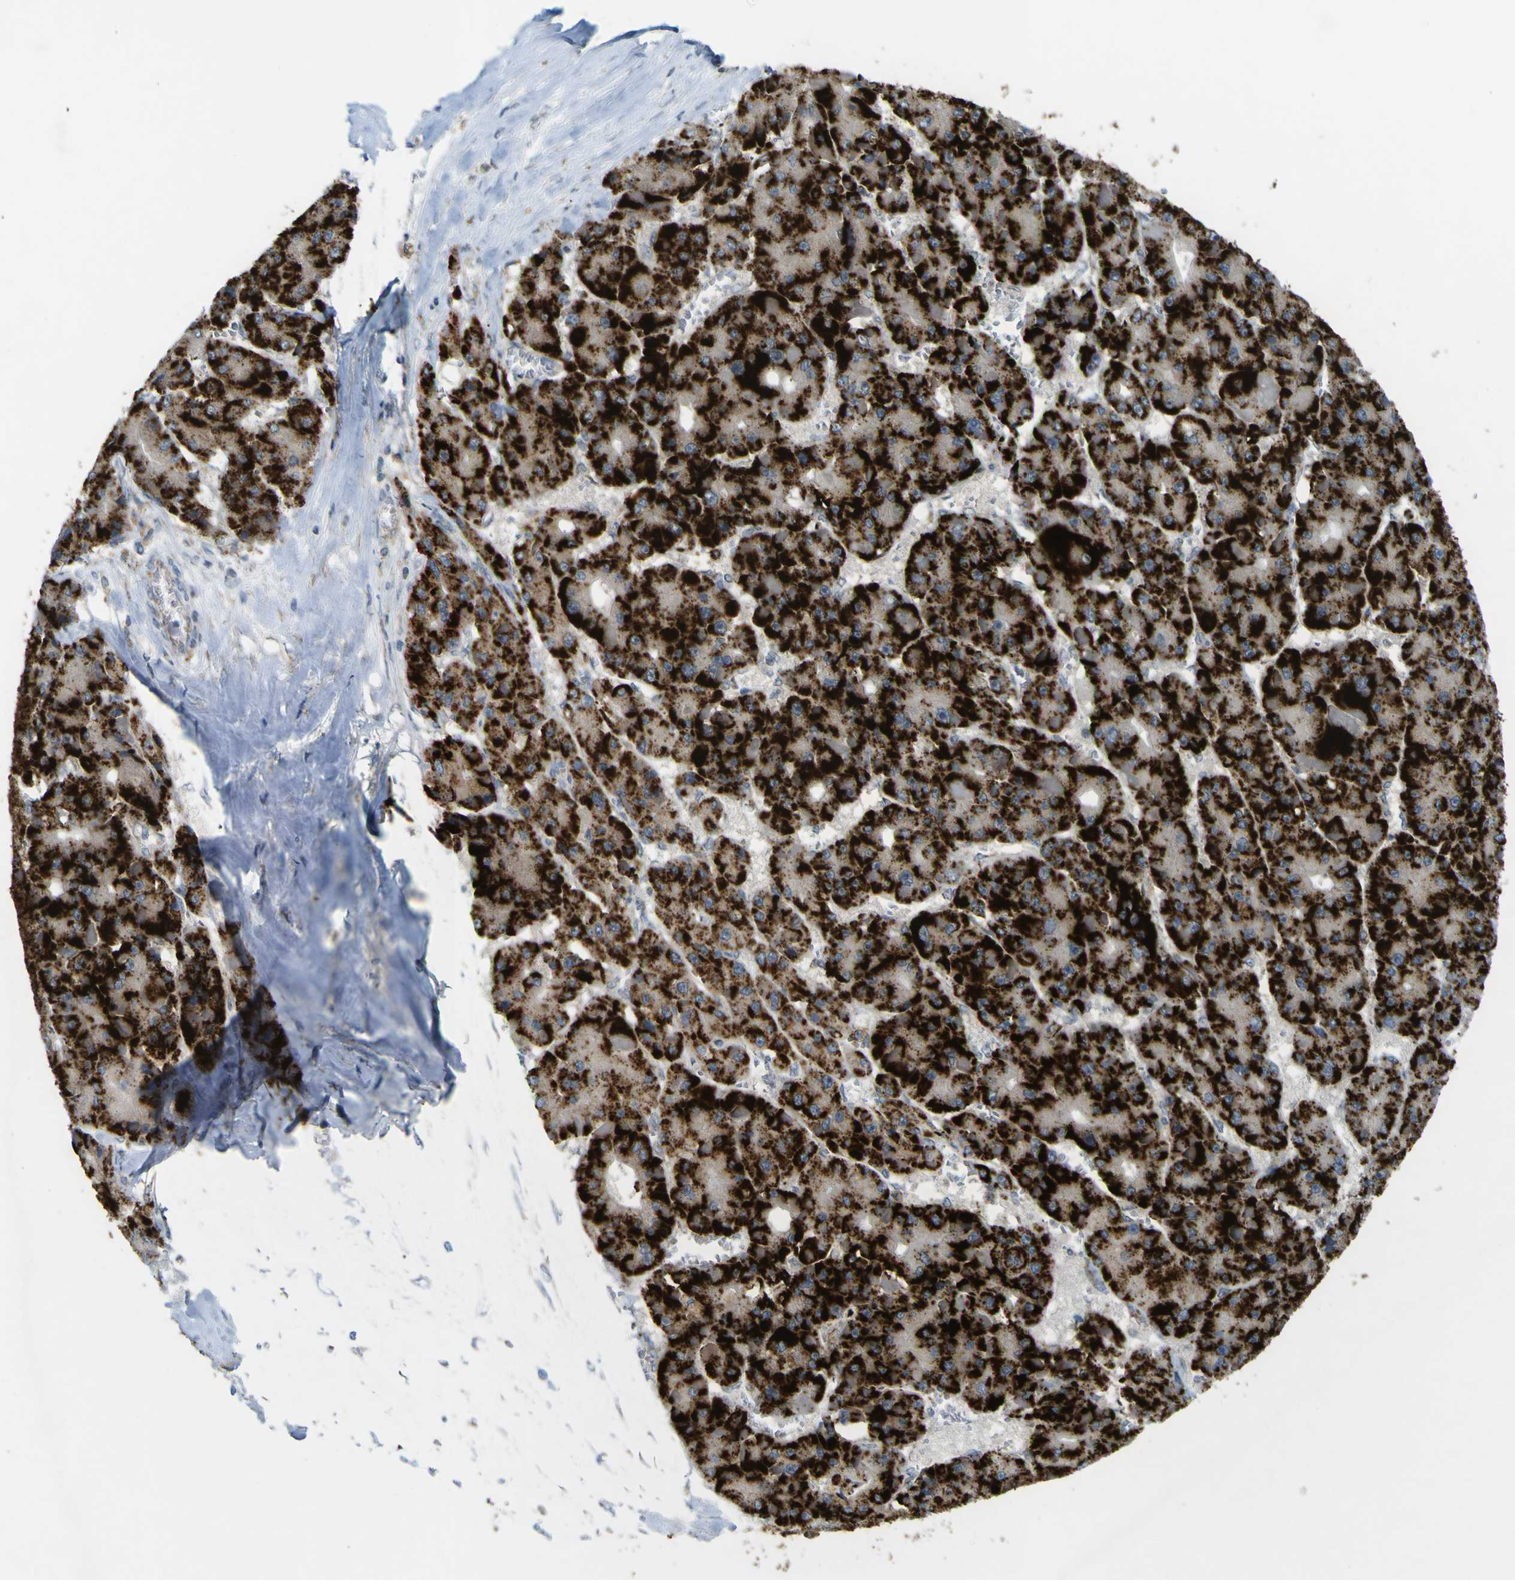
{"staining": {"intensity": "strong", "quantity": ">75%", "location": "cytoplasmic/membranous"}, "tissue": "liver cancer", "cell_type": "Tumor cells", "image_type": "cancer", "snomed": [{"axis": "morphology", "description": "Carcinoma, Hepatocellular, NOS"}, {"axis": "topography", "description": "Liver"}], "caption": "A photomicrograph showing strong cytoplasmic/membranous expression in approximately >75% of tumor cells in hepatocellular carcinoma (liver), as visualized by brown immunohistochemical staining.", "gene": "ACBD5", "patient": {"sex": "female", "age": 73}}